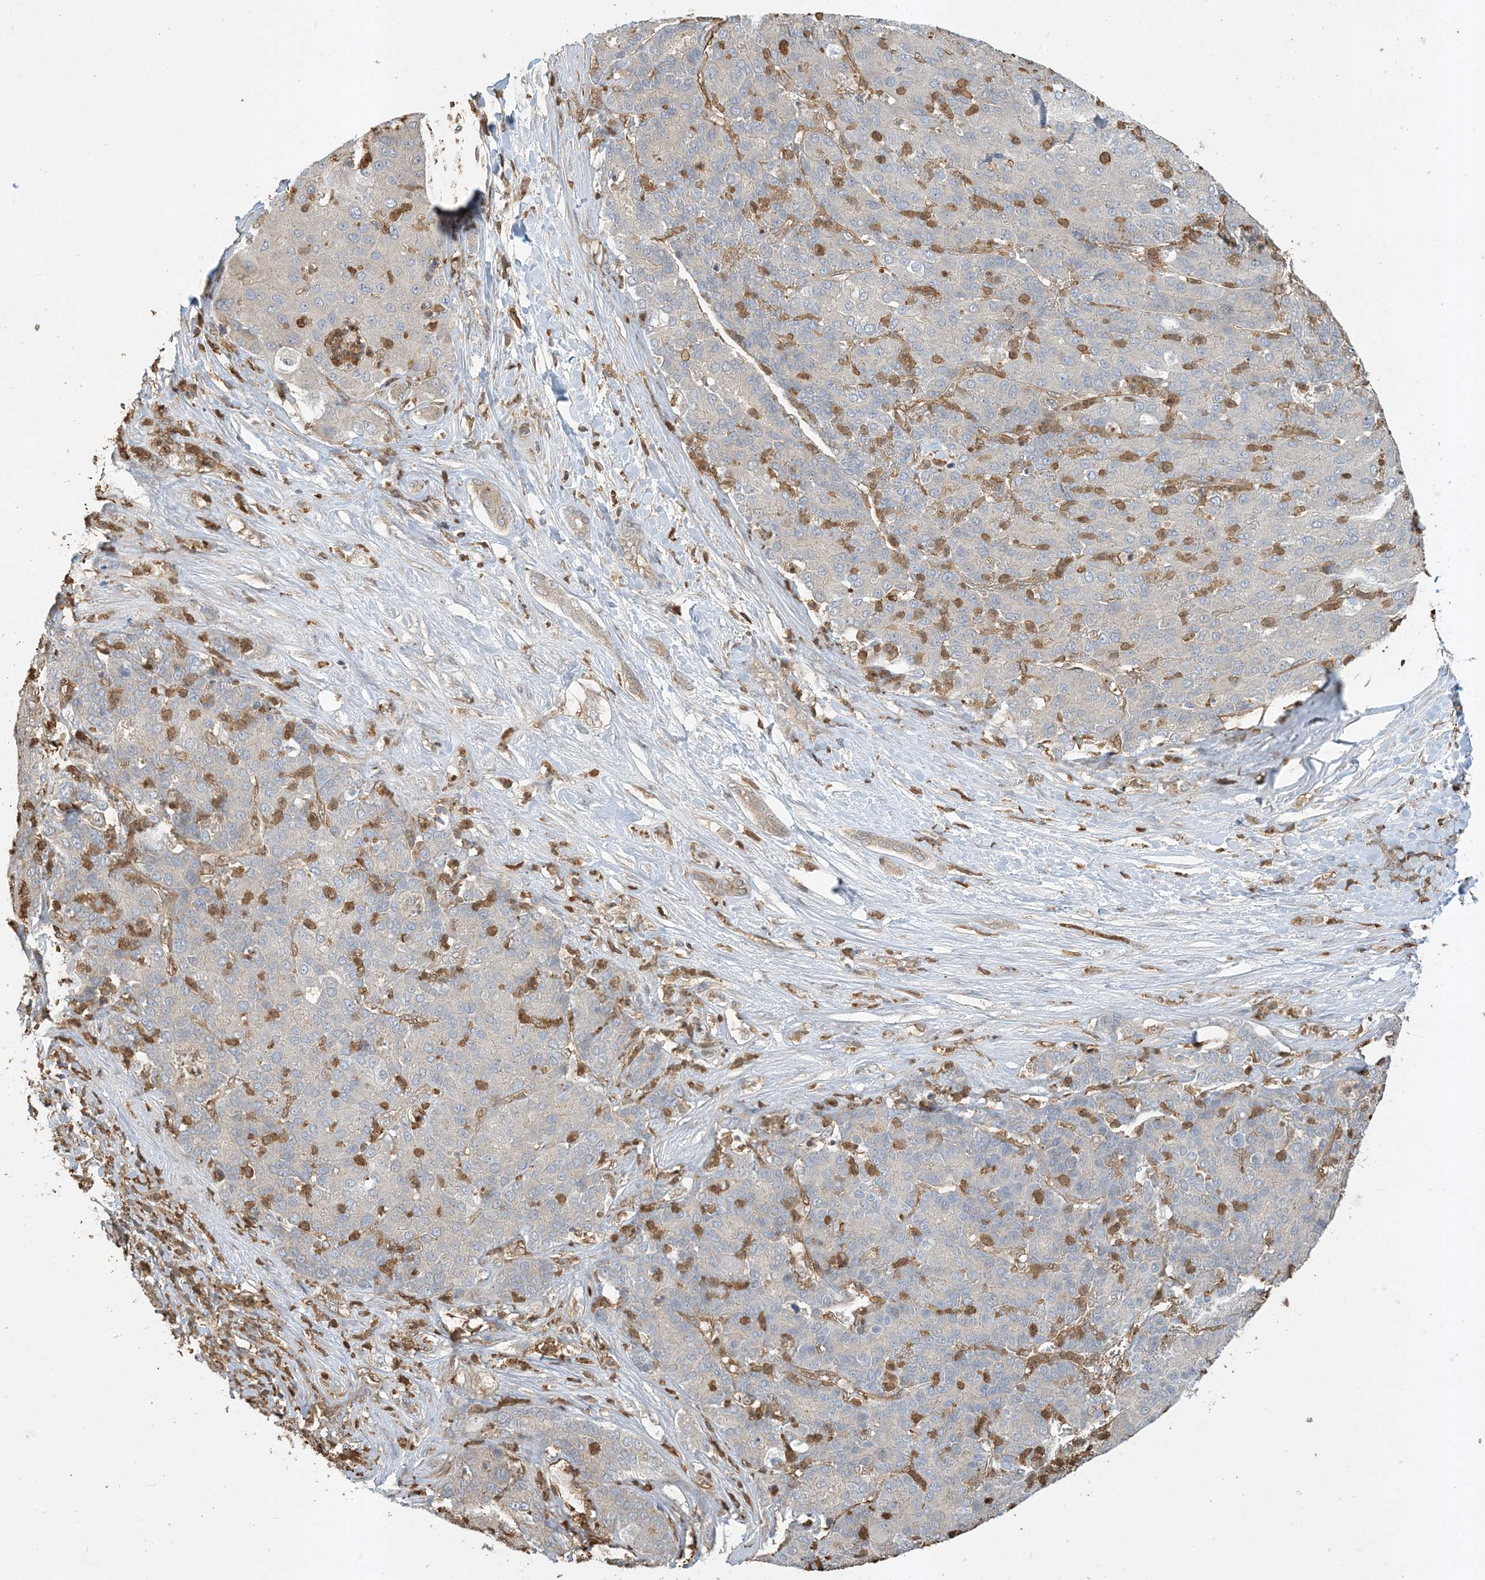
{"staining": {"intensity": "negative", "quantity": "none", "location": "none"}, "tissue": "liver cancer", "cell_type": "Tumor cells", "image_type": "cancer", "snomed": [{"axis": "morphology", "description": "Carcinoma, Hepatocellular, NOS"}, {"axis": "topography", "description": "Liver"}], "caption": "Hepatocellular carcinoma (liver) stained for a protein using immunohistochemistry (IHC) demonstrates no expression tumor cells.", "gene": "TMSB4X", "patient": {"sex": "male", "age": 65}}